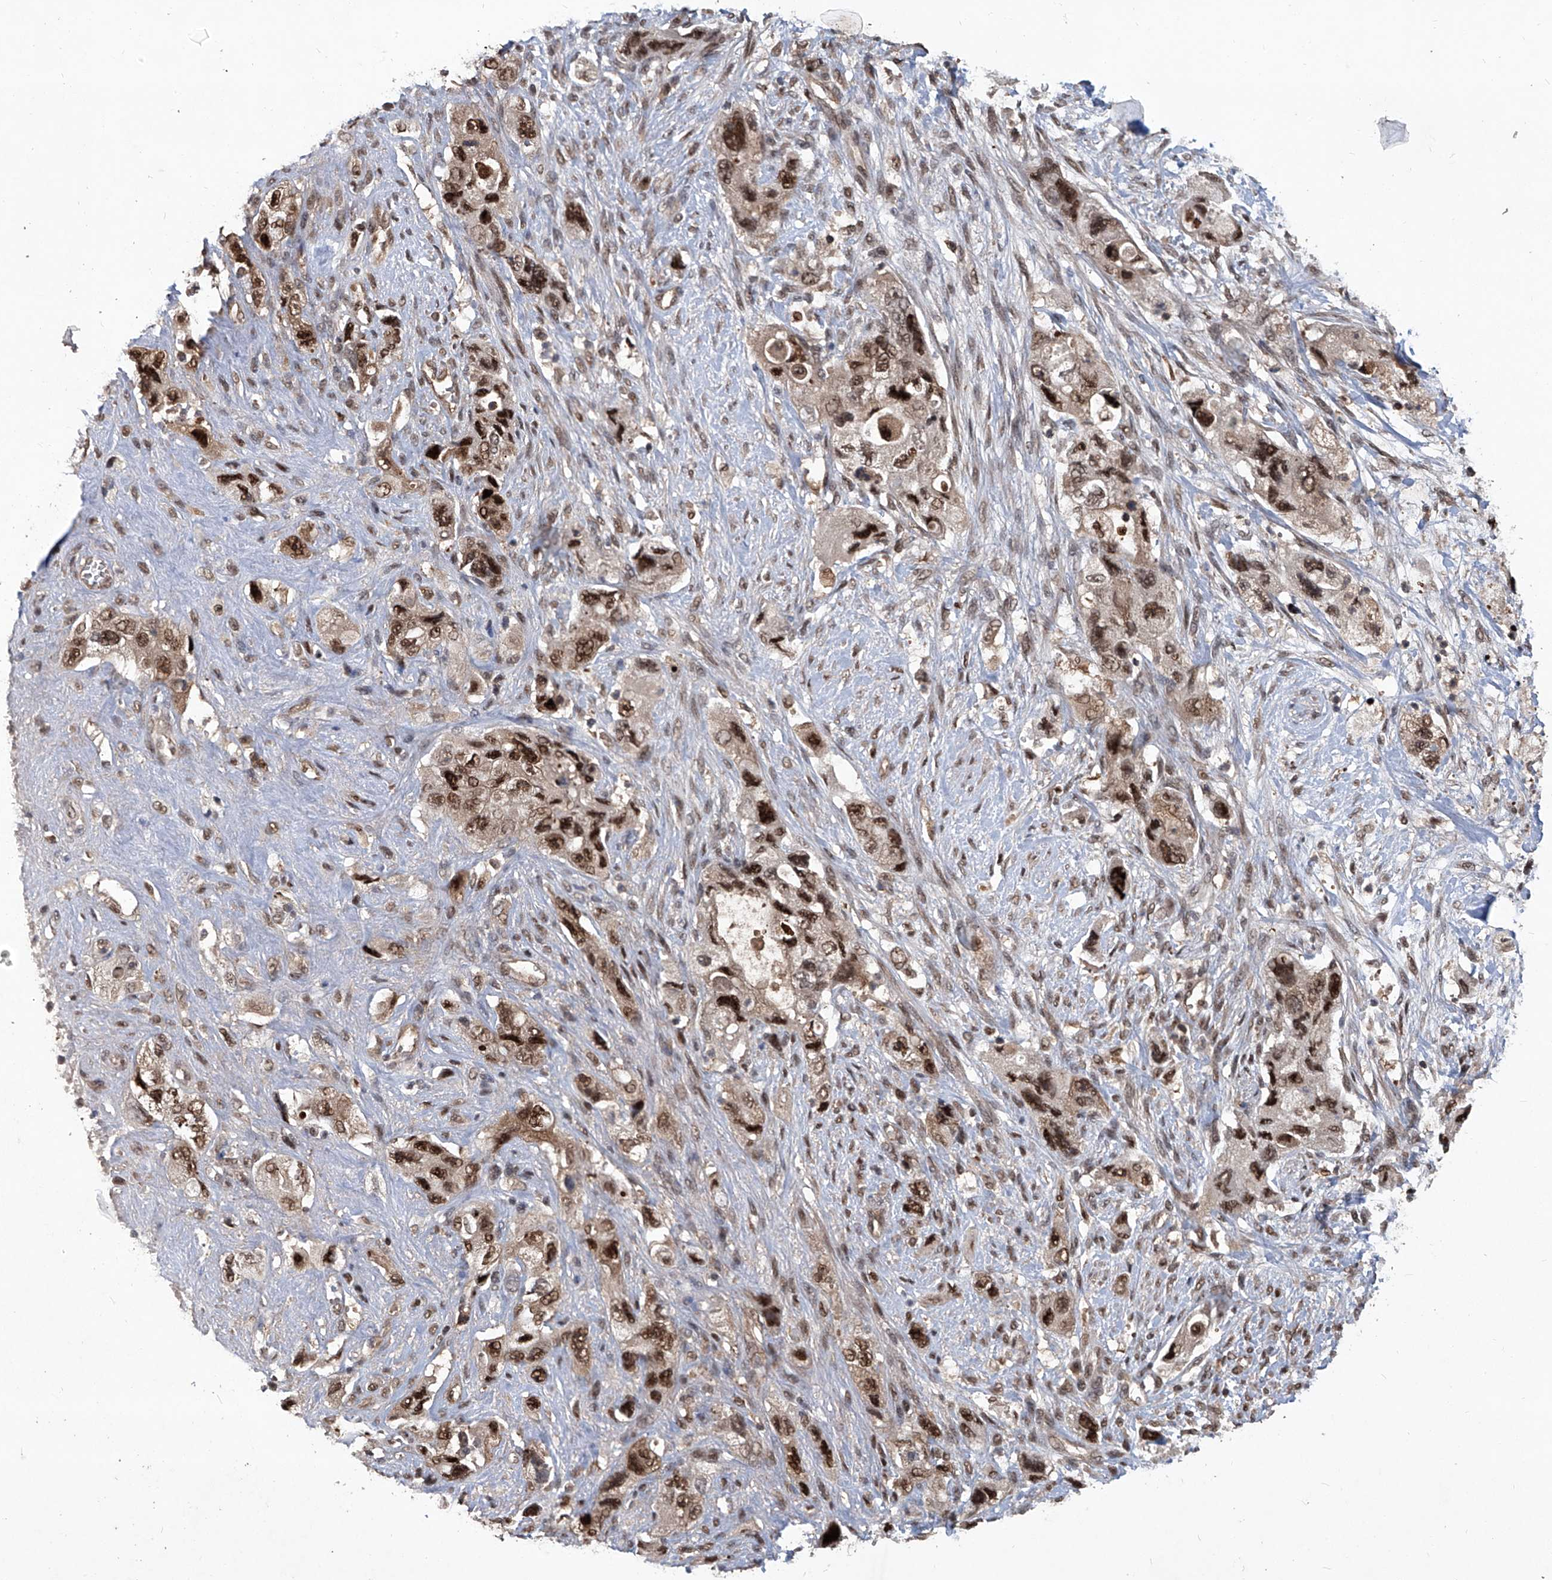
{"staining": {"intensity": "moderate", "quantity": ">75%", "location": "nuclear"}, "tissue": "pancreatic cancer", "cell_type": "Tumor cells", "image_type": "cancer", "snomed": [{"axis": "morphology", "description": "Adenocarcinoma, NOS"}, {"axis": "topography", "description": "Pancreas"}], "caption": "DAB (3,3'-diaminobenzidine) immunohistochemical staining of human pancreatic adenocarcinoma shows moderate nuclear protein staining in approximately >75% of tumor cells. (Stains: DAB (3,3'-diaminobenzidine) in brown, nuclei in blue, Microscopy: brightfield microscopy at high magnification).", "gene": "PSMB1", "patient": {"sex": "female", "age": 73}}